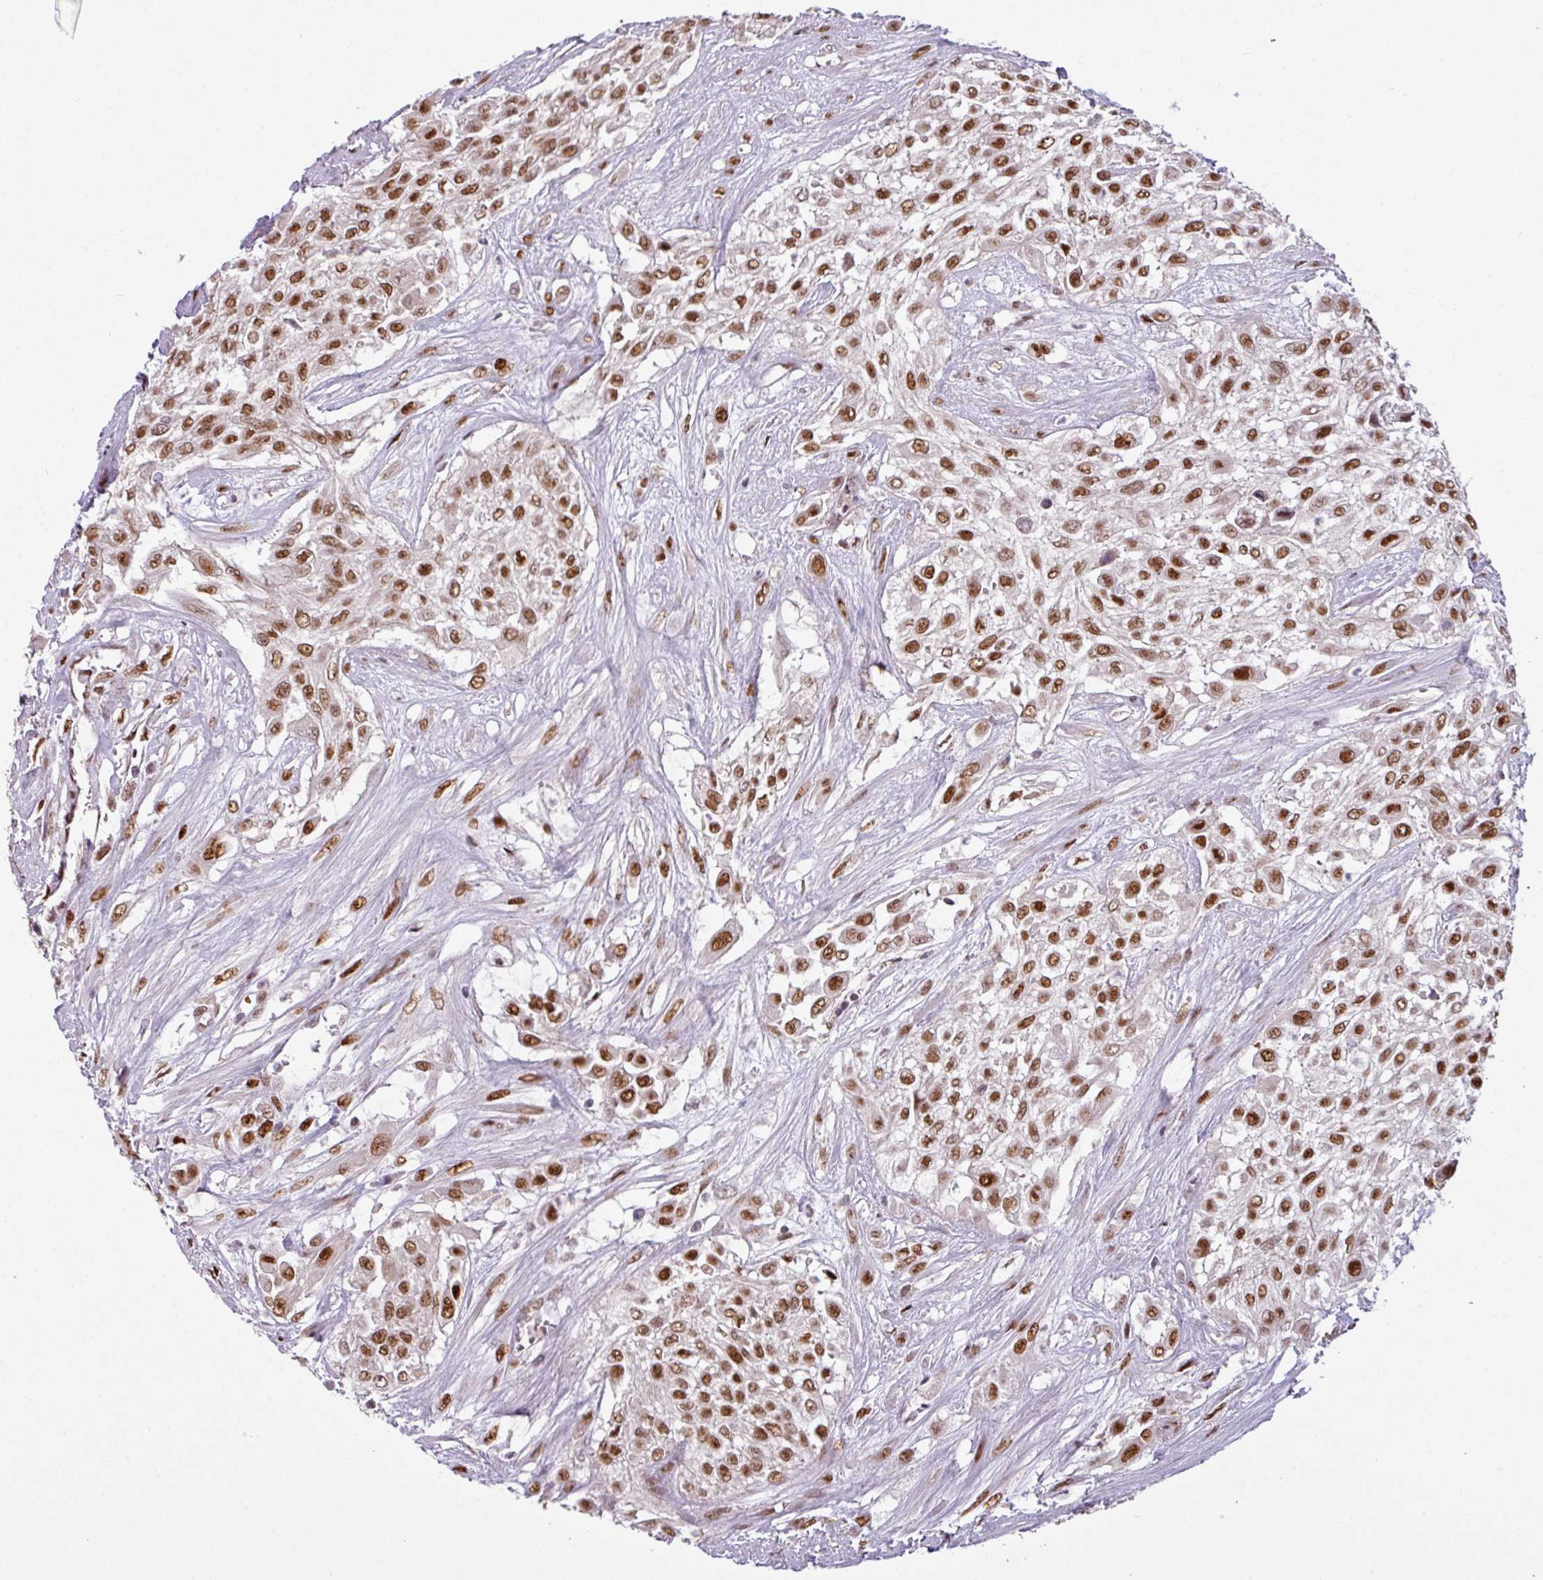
{"staining": {"intensity": "strong", "quantity": ">75%", "location": "nuclear"}, "tissue": "urothelial cancer", "cell_type": "Tumor cells", "image_type": "cancer", "snomed": [{"axis": "morphology", "description": "Urothelial carcinoma, High grade"}, {"axis": "topography", "description": "Urinary bladder"}], "caption": "Immunohistochemistry (IHC) micrograph of human urothelial cancer stained for a protein (brown), which displays high levels of strong nuclear expression in approximately >75% of tumor cells.", "gene": "IRF2BPL", "patient": {"sex": "male", "age": 57}}